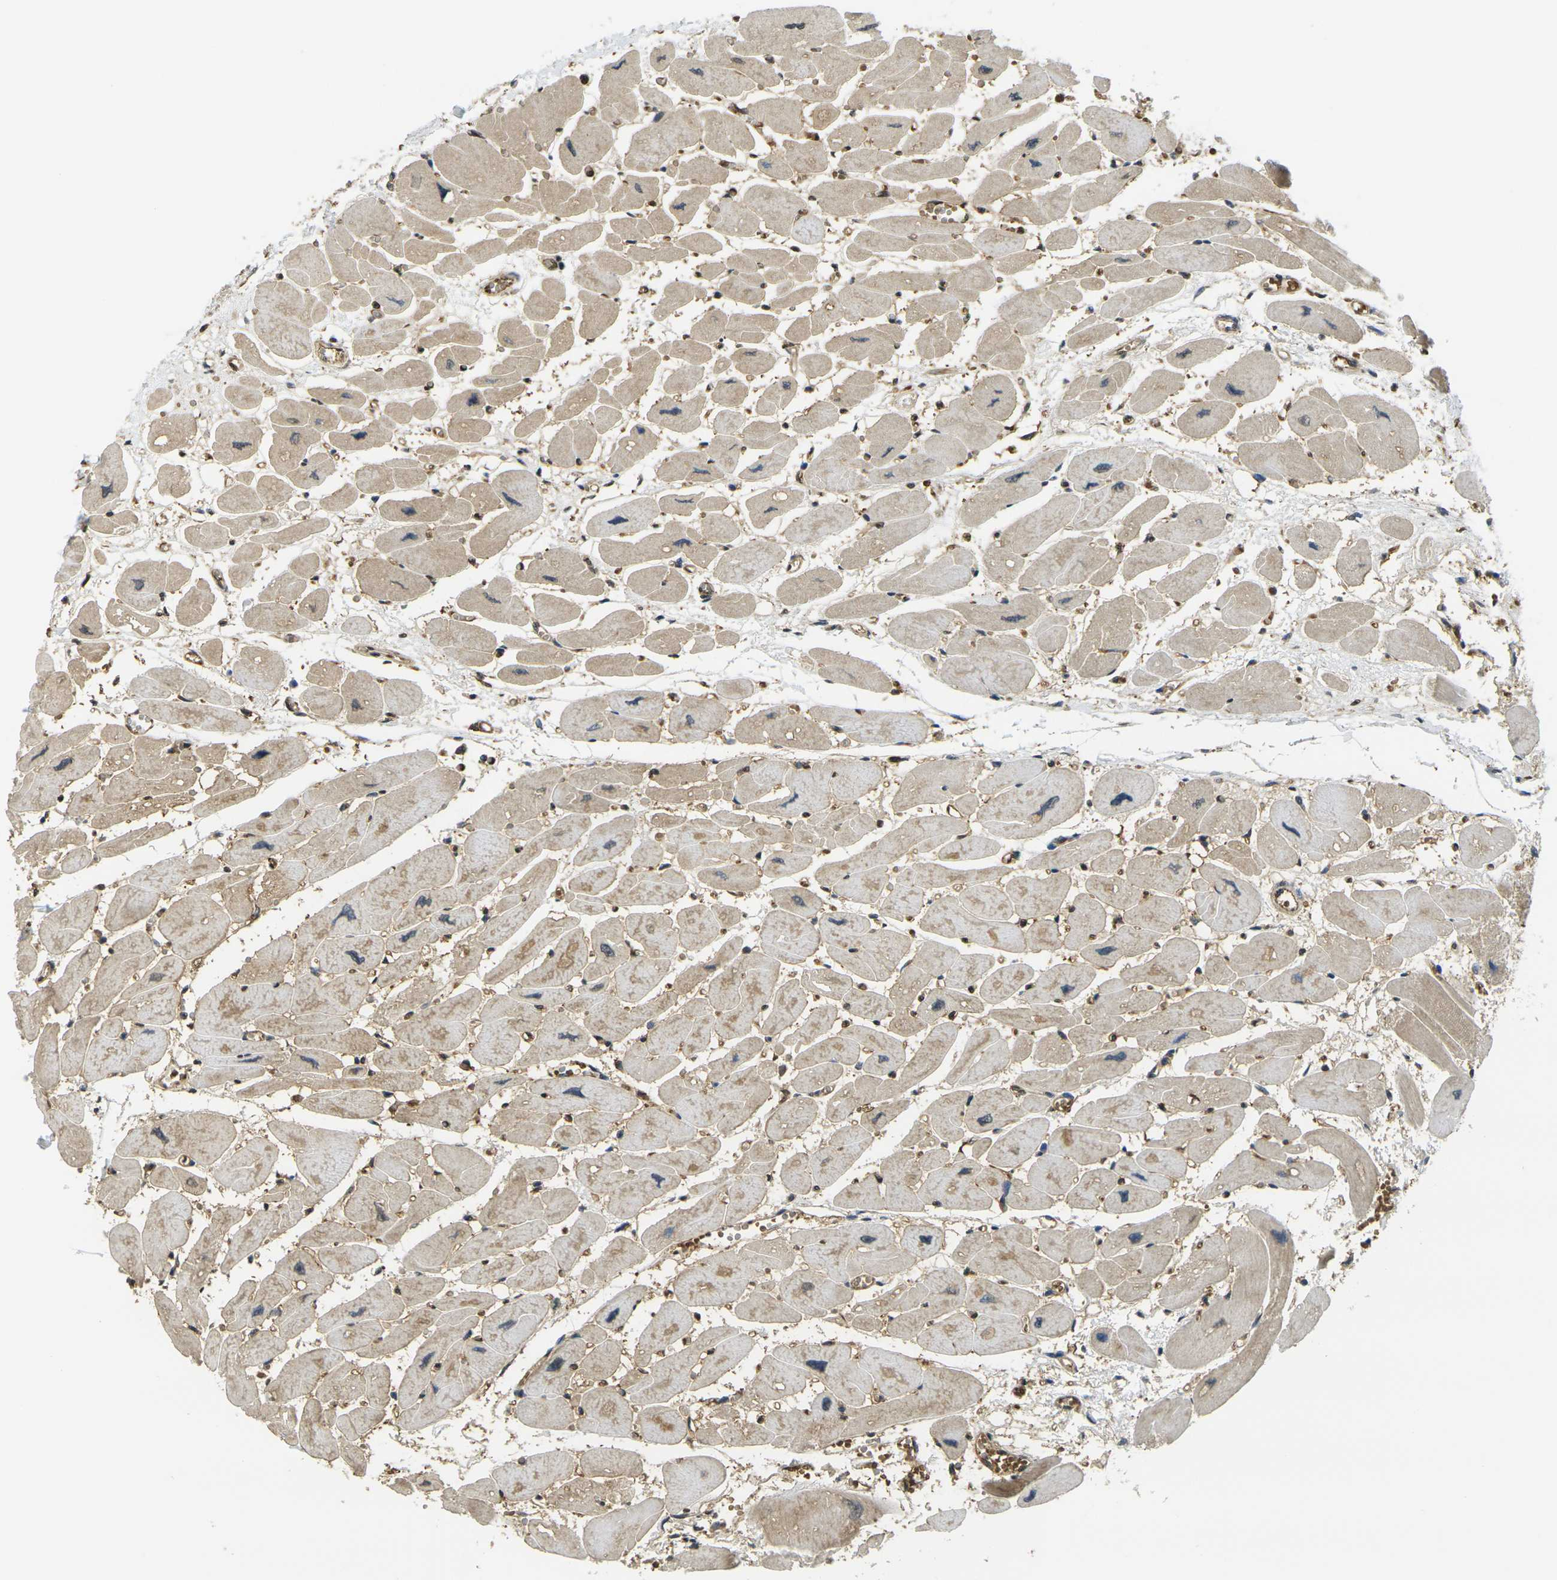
{"staining": {"intensity": "weak", "quantity": ">75%", "location": "cytoplasmic/membranous"}, "tissue": "heart muscle", "cell_type": "Cardiomyocytes", "image_type": "normal", "snomed": [{"axis": "morphology", "description": "Normal tissue, NOS"}, {"axis": "topography", "description": "Heart"}], "caption": "The immunohistochemical stain shows weak cytoplasmic/membranous expression in cardiomyocytes of normal heart muscle.", "gene": "CAST", "patient": {"sex": "female", "age": 54}}